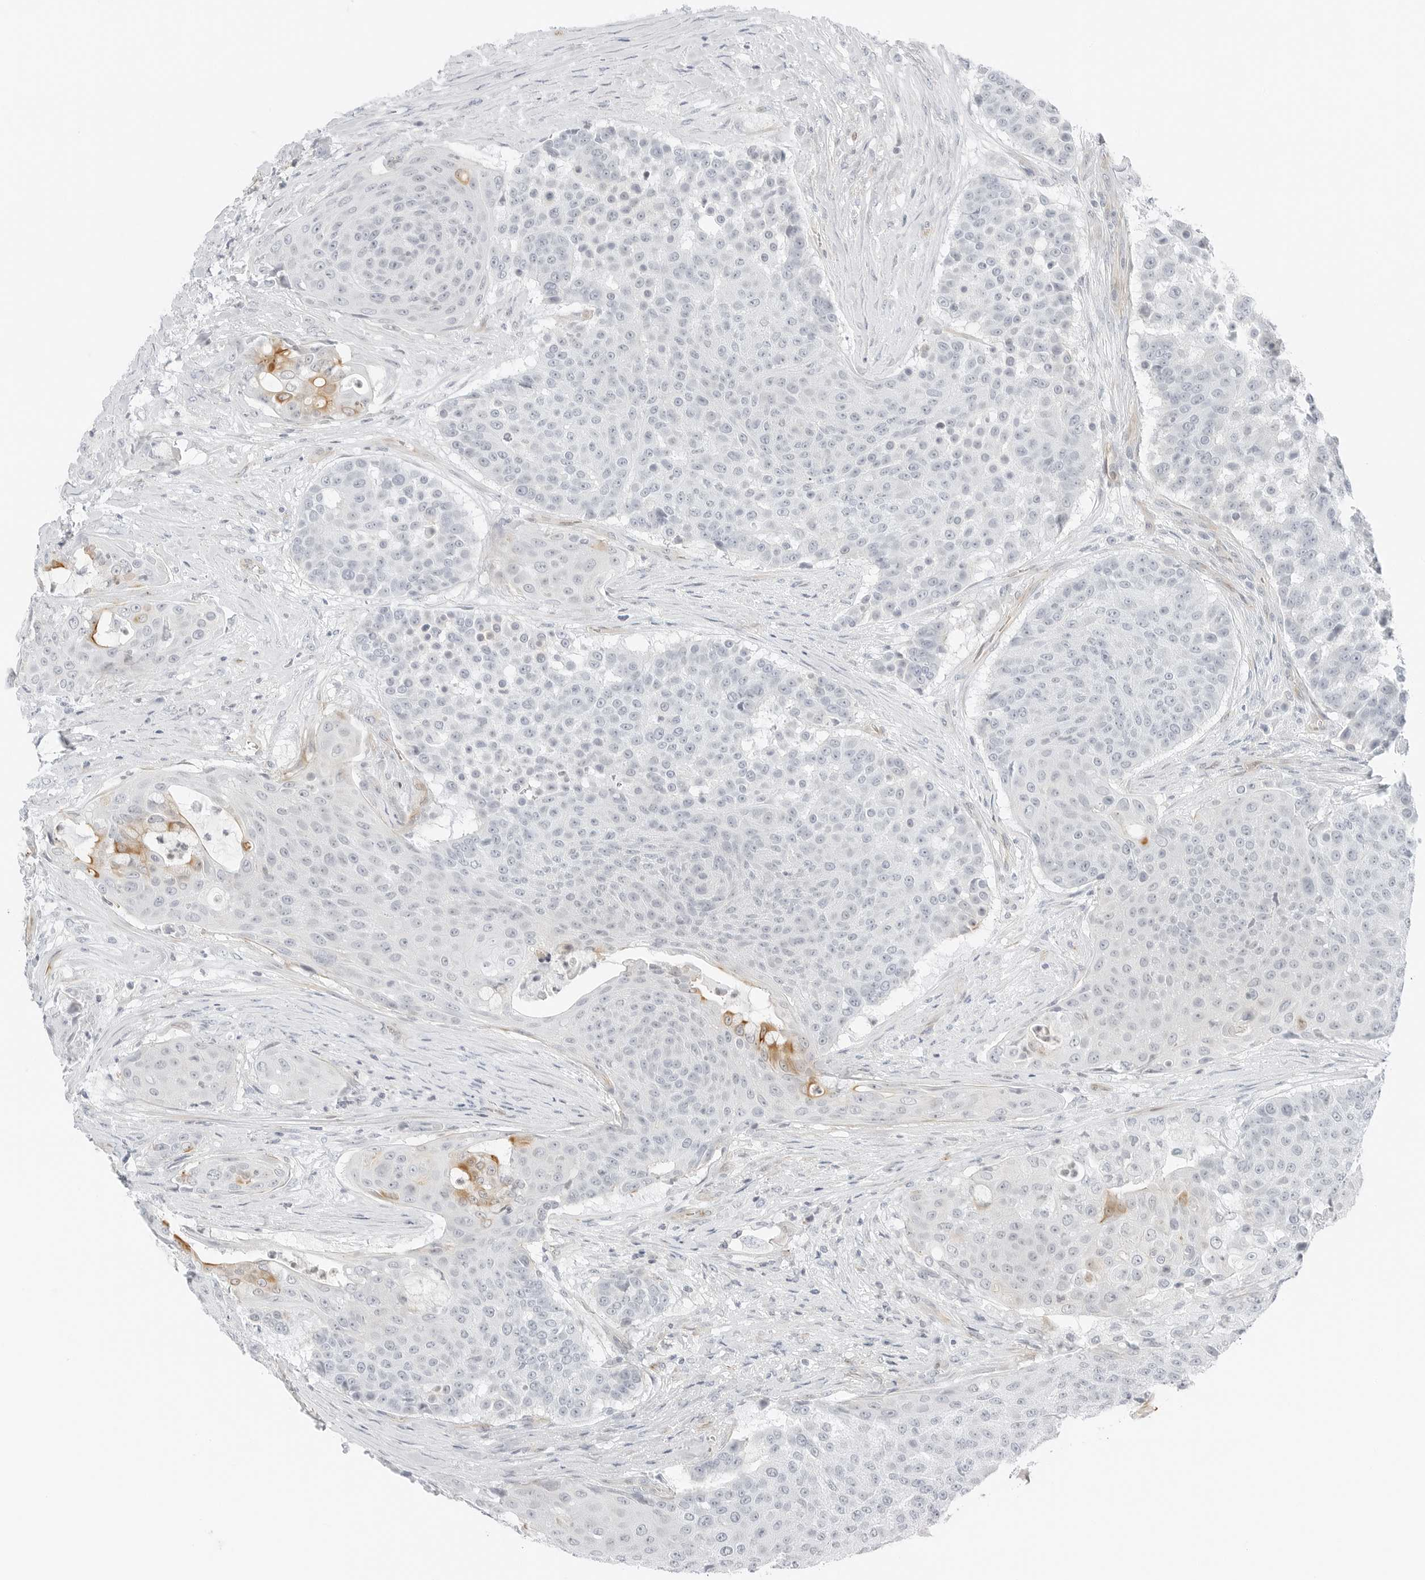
{"staining": {"intensity": "negative", "quantity": "none", "location": "none"}, "tissue": "urothelial cancer", "cell_type": "Tumor cells", "image_type": "cancer", "snomed": [{"axis": "morphology", "description": "Urothelial carcinoma, High grade"}, {"axis": "topography", "description": "Urinary bladder"}], "caption": "Immunohistochemistry of human high-grade urothelial carcinoma exhibits no expression in tumor cells.", "gene": "IQCC", "patient": {"sex": "female", "age": 63}}